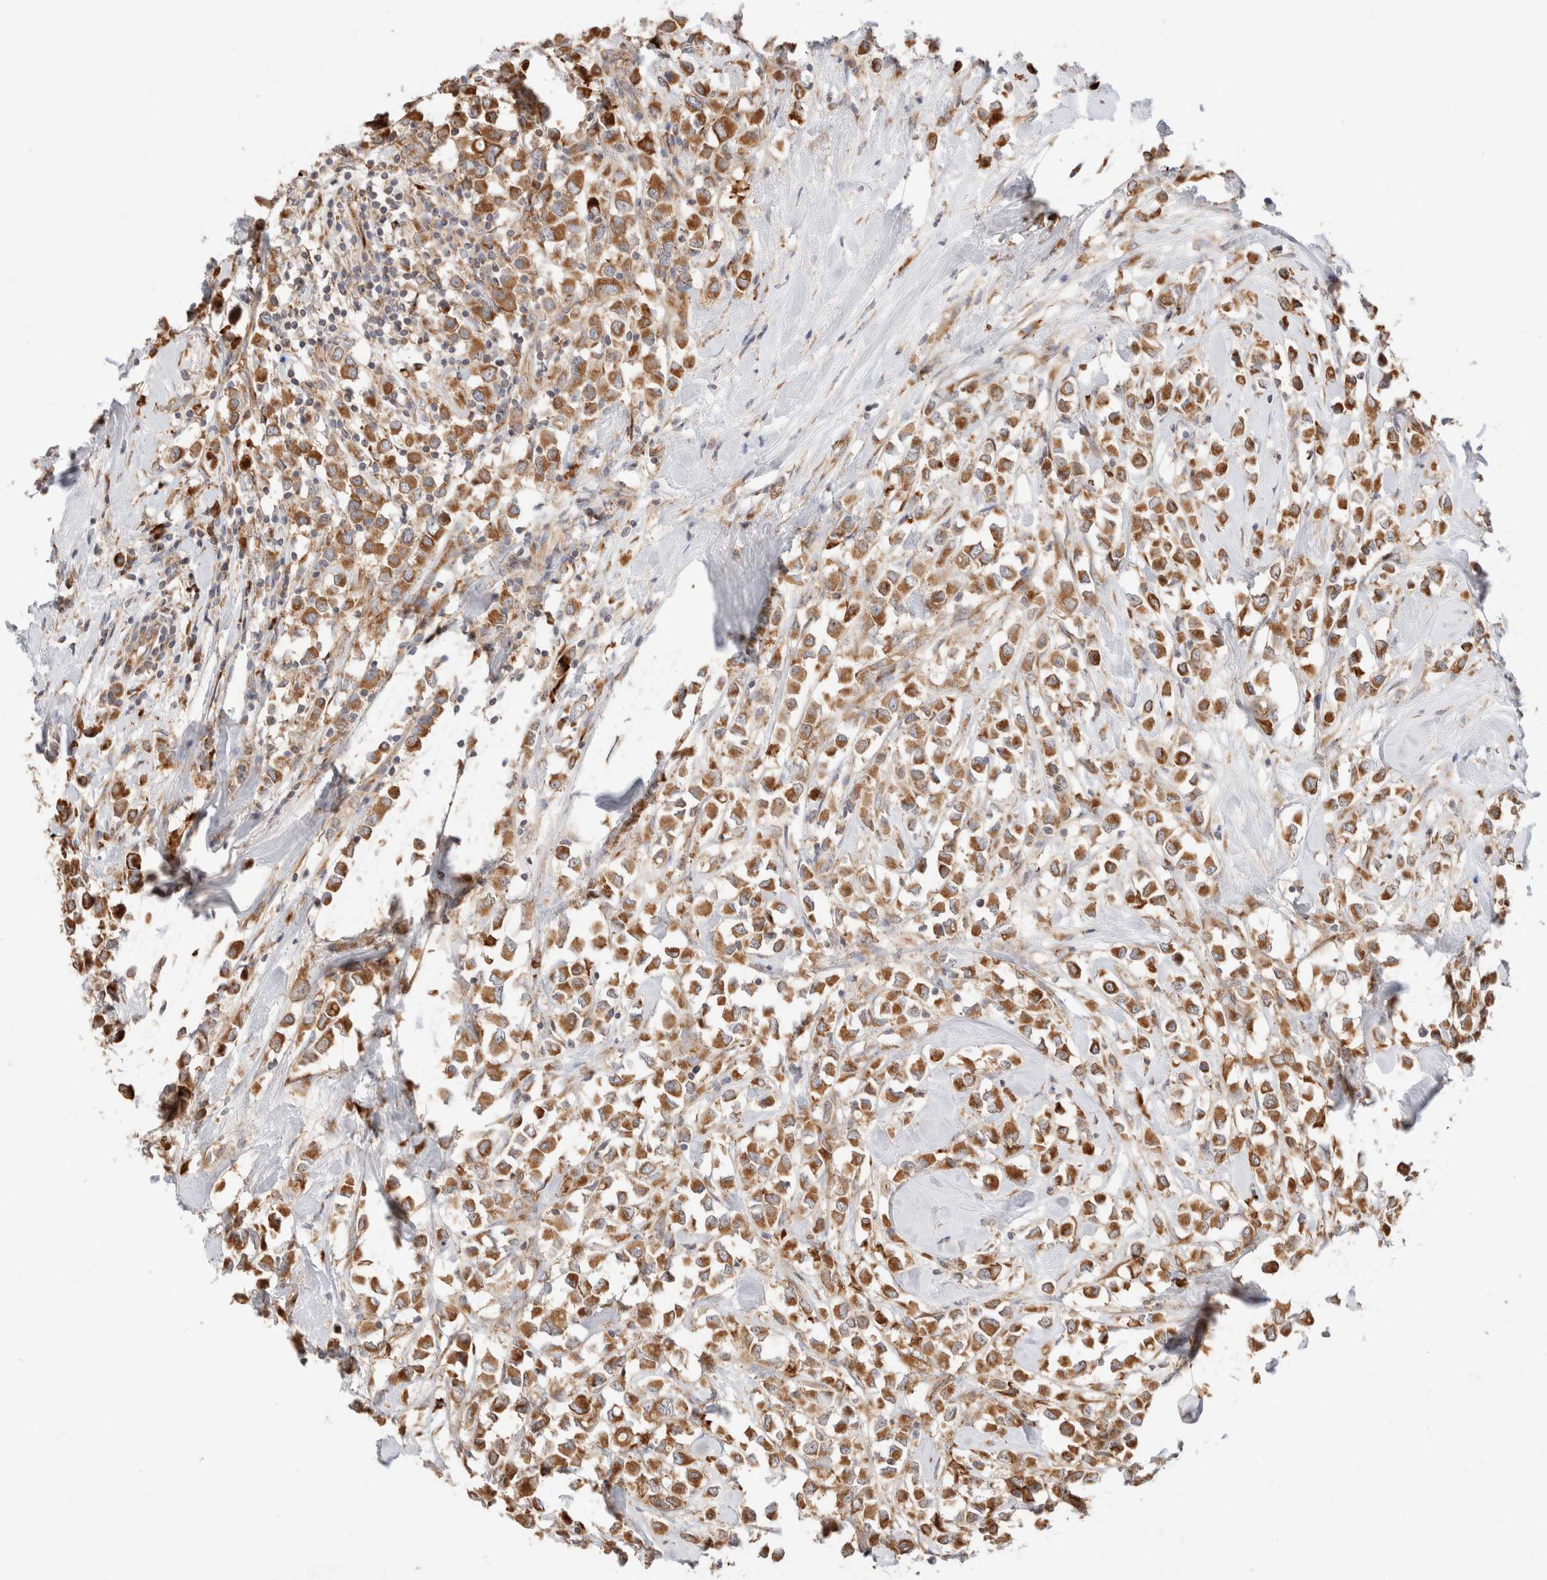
{"staining": {"intensity": "moderate", "quantity": ">75%", "location": "cytoplasmic/membranous"}, "tissue": "breast cancer", "cell_type": "Tumor cells", "image_type": "cancer", "snomed": [{"axis": "morphology", "description": "Duct carcinoma"}, {"axis": "topography", "description": "Breast"}], "caption": "High-magnification brightfield microscopy of breast cancer stained with DAB (brown) and counterstained with hematoxylin (blue). tumor cells exhibit moderate cytoplasmic/membranous staining is appreciated in approximately>75% of cells.", "gene": "UTS2B", "patient": {"sex": "female", "age": 61}}